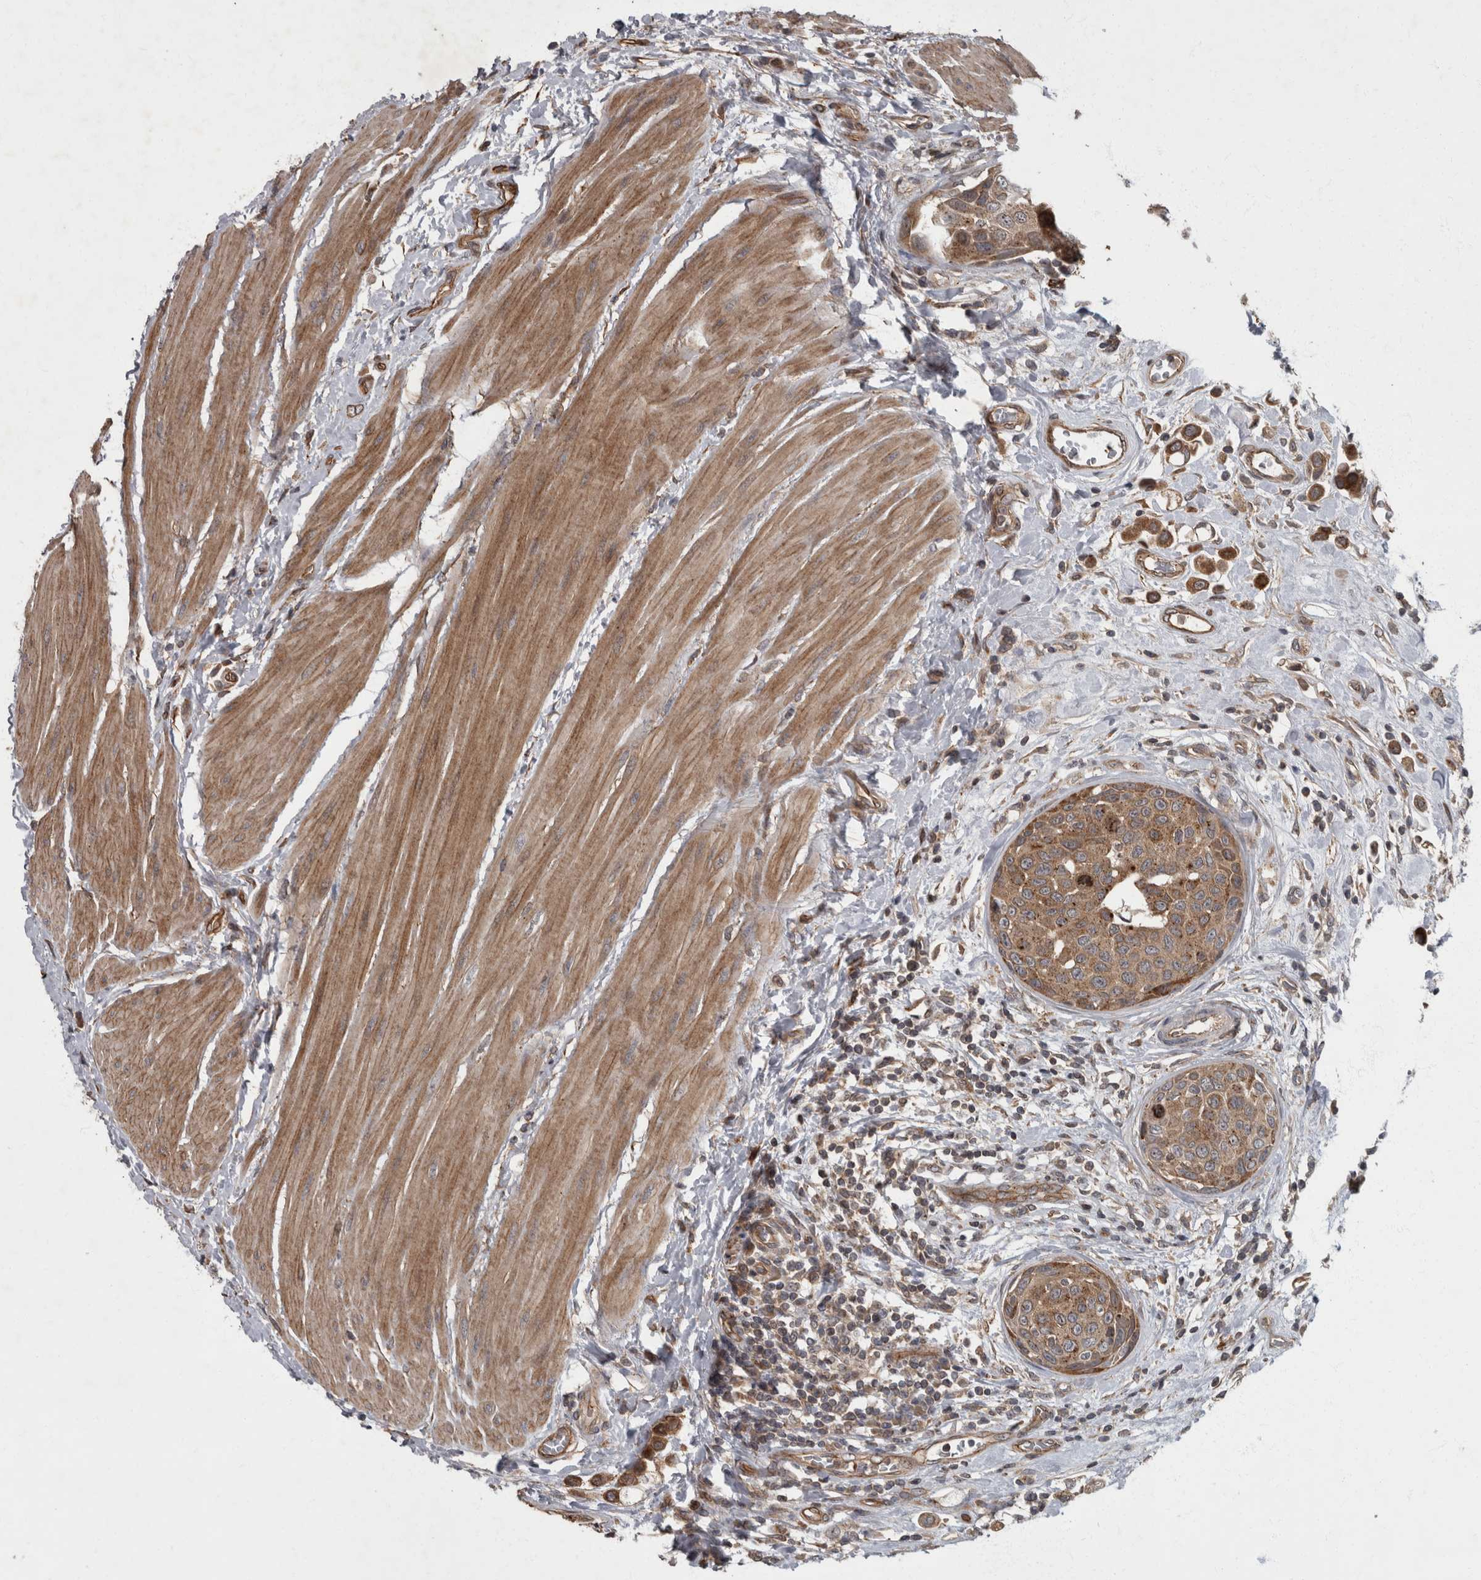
{"staining": {"intensity": "strong", "quantity": ">75%", "location": "cytoplasmic/membranous"}, "tissue": "urothelial cancer", "cell_type": "Tumor cells", "image_type": "cancer", "snomed": [{"axis": "morphology", "description": "Urothelial carcinoma, High grade"}, {"axis": "topography", "description": "Urinary bladder"}], "caption": "Protein staining of high-grade urothelial carcinoma tissue demonstrates strong cytoplasmic/membranous positivity in about >75% of tumor cells. (DAB (3,3'-diaminobenzidine) = brown stain, brightfield microscopy at high magnification).", "gene": "VEGFD", "patient": {"sex": "male", "age": 50}}